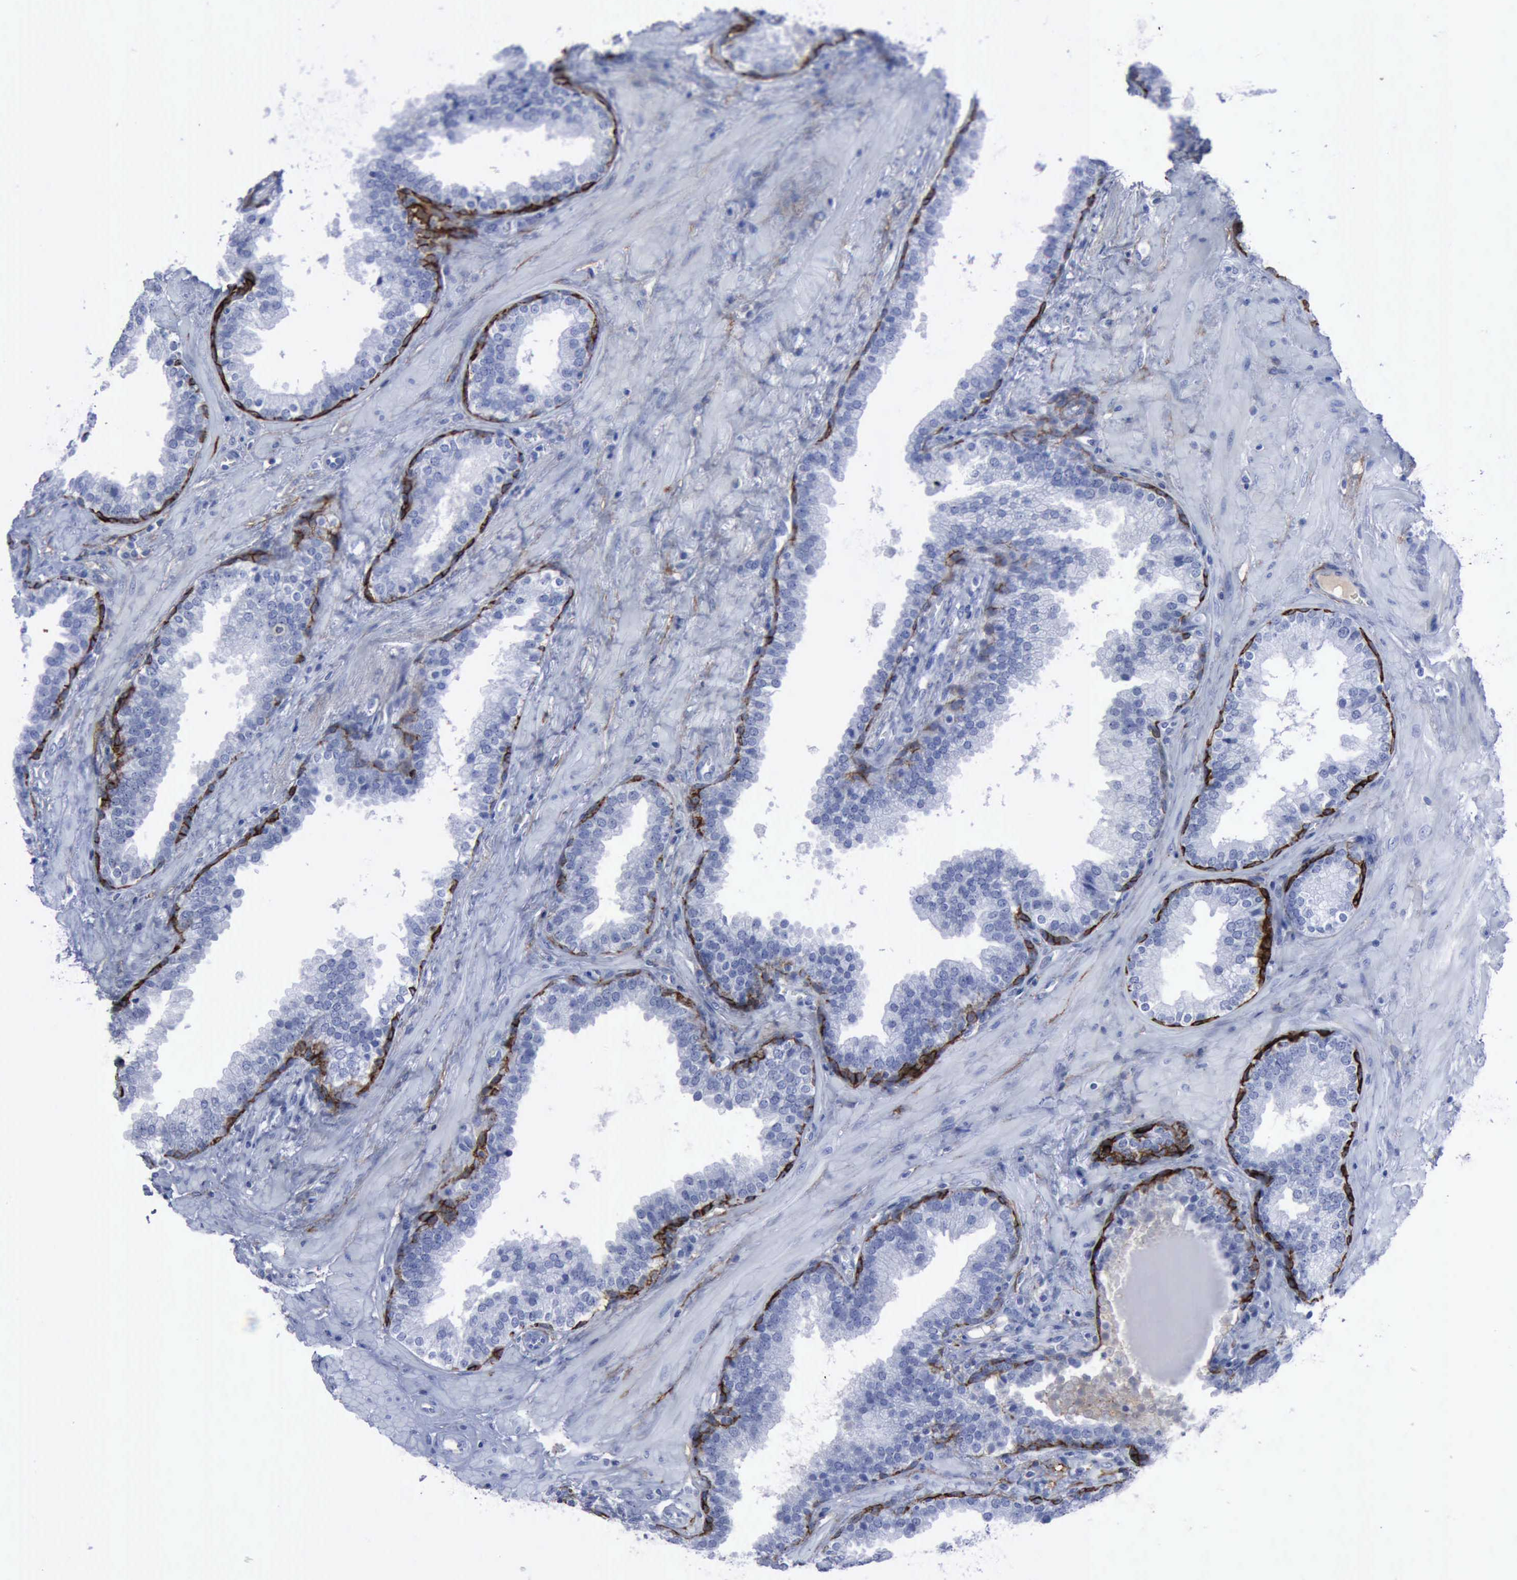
{"staining": {"intensity": "strong", "quantity": "<25%", "location": "none"}, "tissue": "prostate", "cell_type": "Glandular cells", "image_type": "normal", "snomed": [{"axis": "morphology", "description": "Normal tissue, NOS"}, {"axis": "topography", "description": "Prostate"}], "caption": "This is a histology image of immunohistochemistry staining of unremarkable prostate, which shows strong staining in the None of glandular cells.", "gene": "NGFR", "patient": {"sex": "male", "age": 51}}